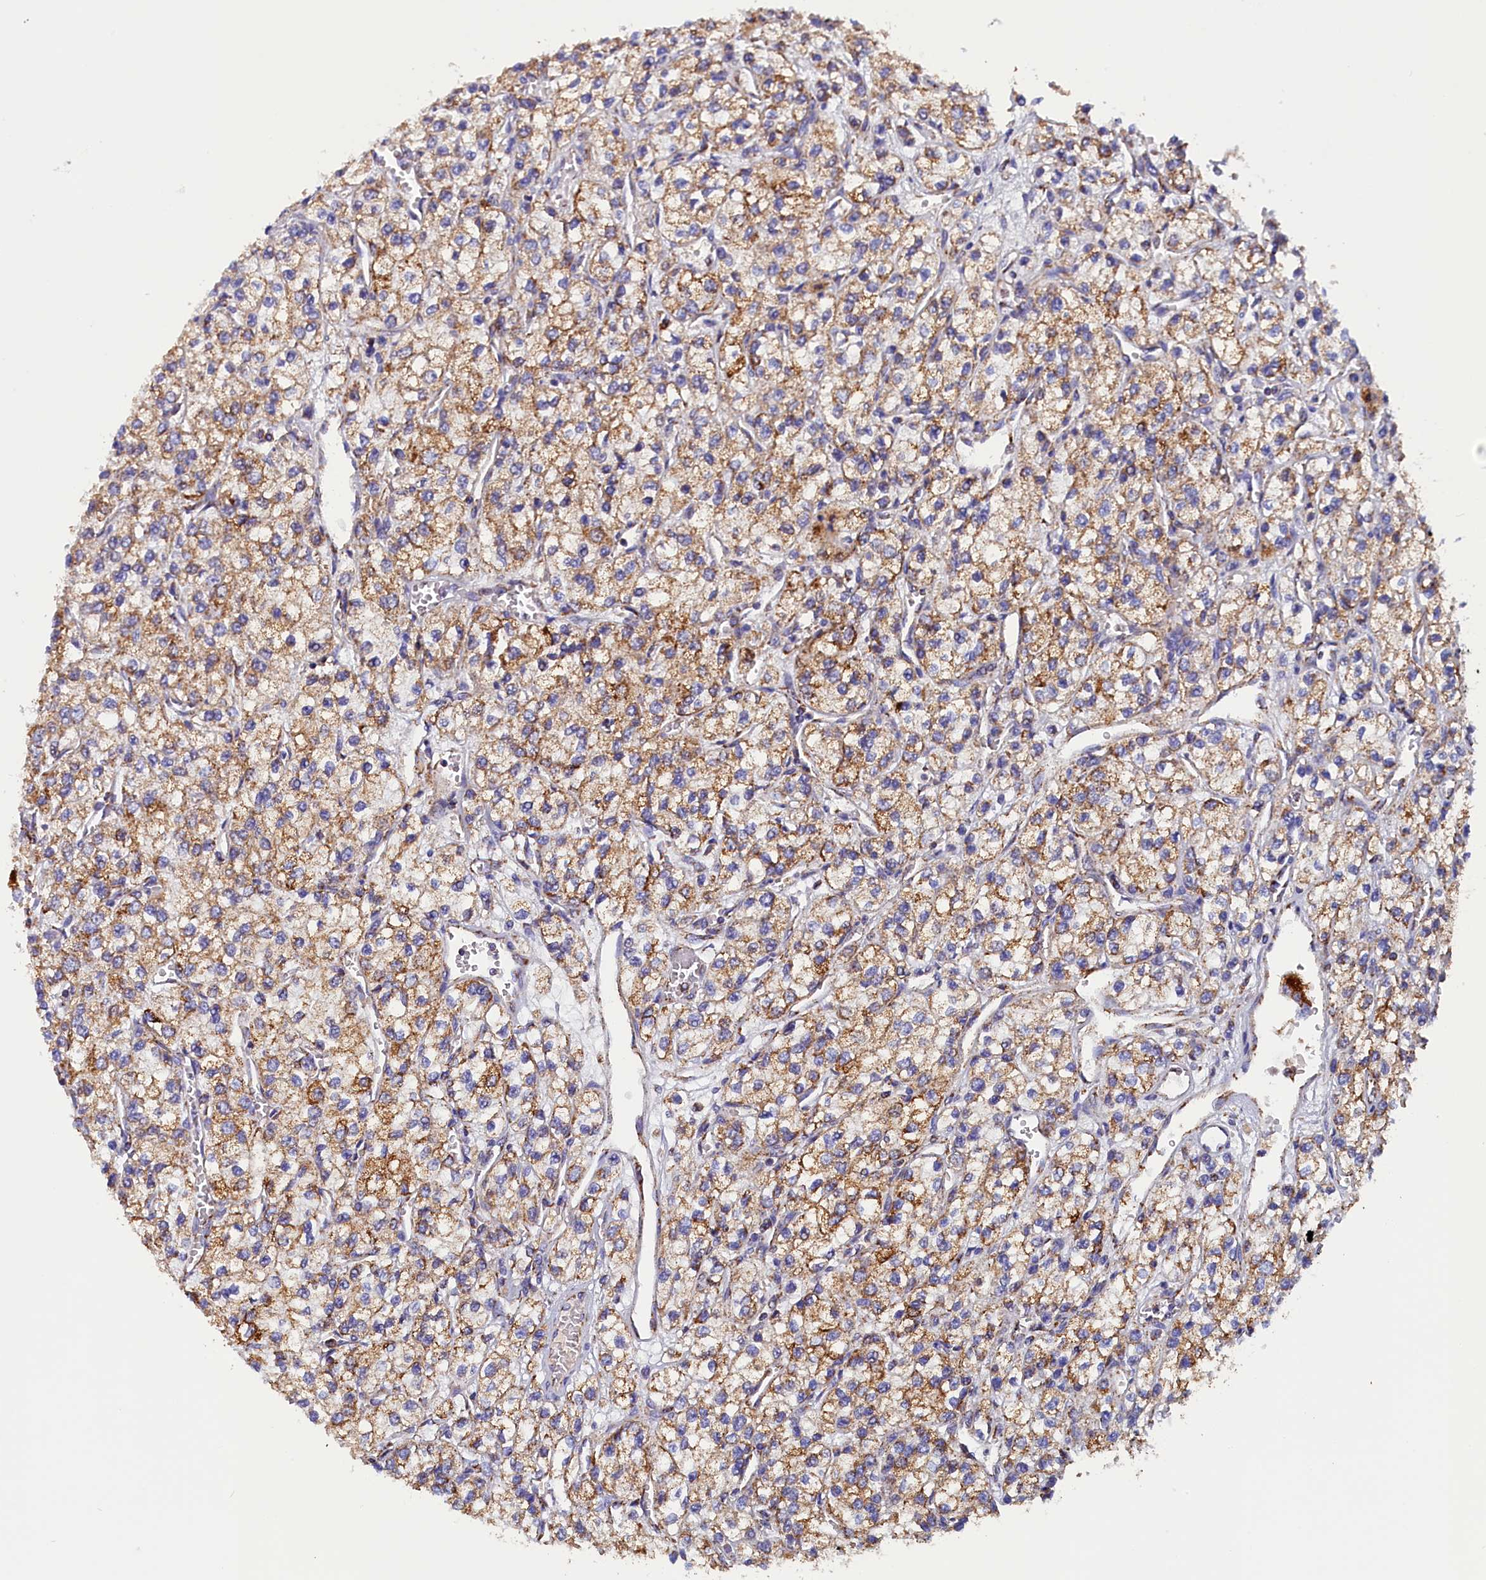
{"staining": {"intensity": "moderate", "quantity": ">75%", "location": "cytoplasmic/membranous"}, "tissue": "renal cancer", "cell_type": "Tumor cells", "image_type": "cancer", "snomed": [{"axis": "morphology", "description": "Adenocarcinoma, NOS"}, {"axis": "topography", "description": "Kidney"}], "caption": "This image displays renal cancer stained with immunohistochemistry (IHC) to label a protein in brown. The cytoplasmic/membranous of tumor cells show moderate positivity for the protein. Nuclei are counter-stained blue.", "gene": "SLC39A3", "patient": {"sex": "male", "age": 80}}